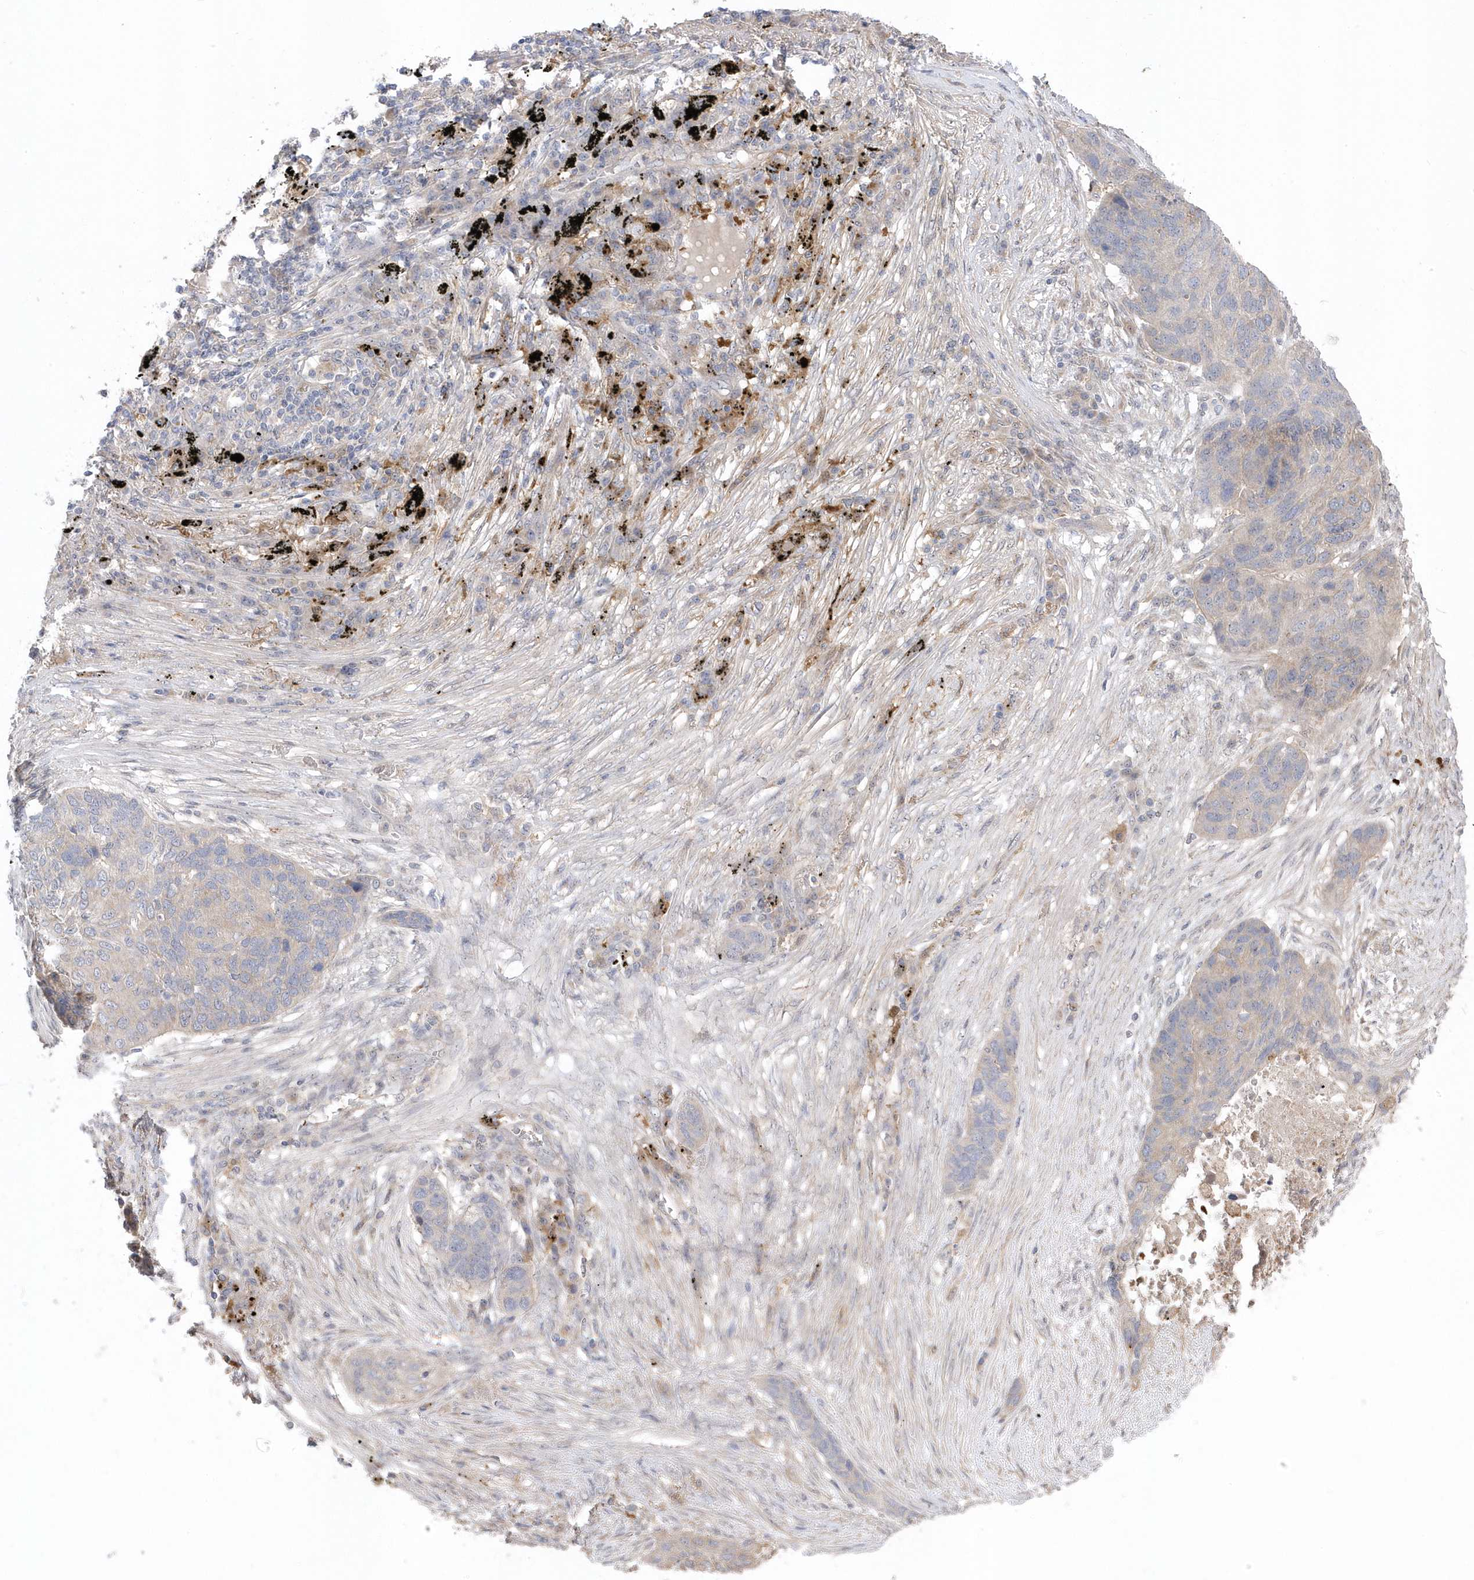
{"staining": {"intensity": "negative", "quantity": "none", "location": "none"}, "tissue": "lung cancer", "cell_type": "Tumor cells", "image_type": "cancer", "snomed": [{"axis": "morphology", "description": "Squamous cell carcinoma, NOS"}, {"axis": "topography", "description": "Lung"}], "caption": "Lung squamous cell carcinoma was stained to show a protein in brown. There is no significant expression in tumor cells. (Brightfield microscopy of DAB immunohistochemistry at high magnification).", "gene": "GTPBP6", "patient": {"sex": "female", "age": 63}}